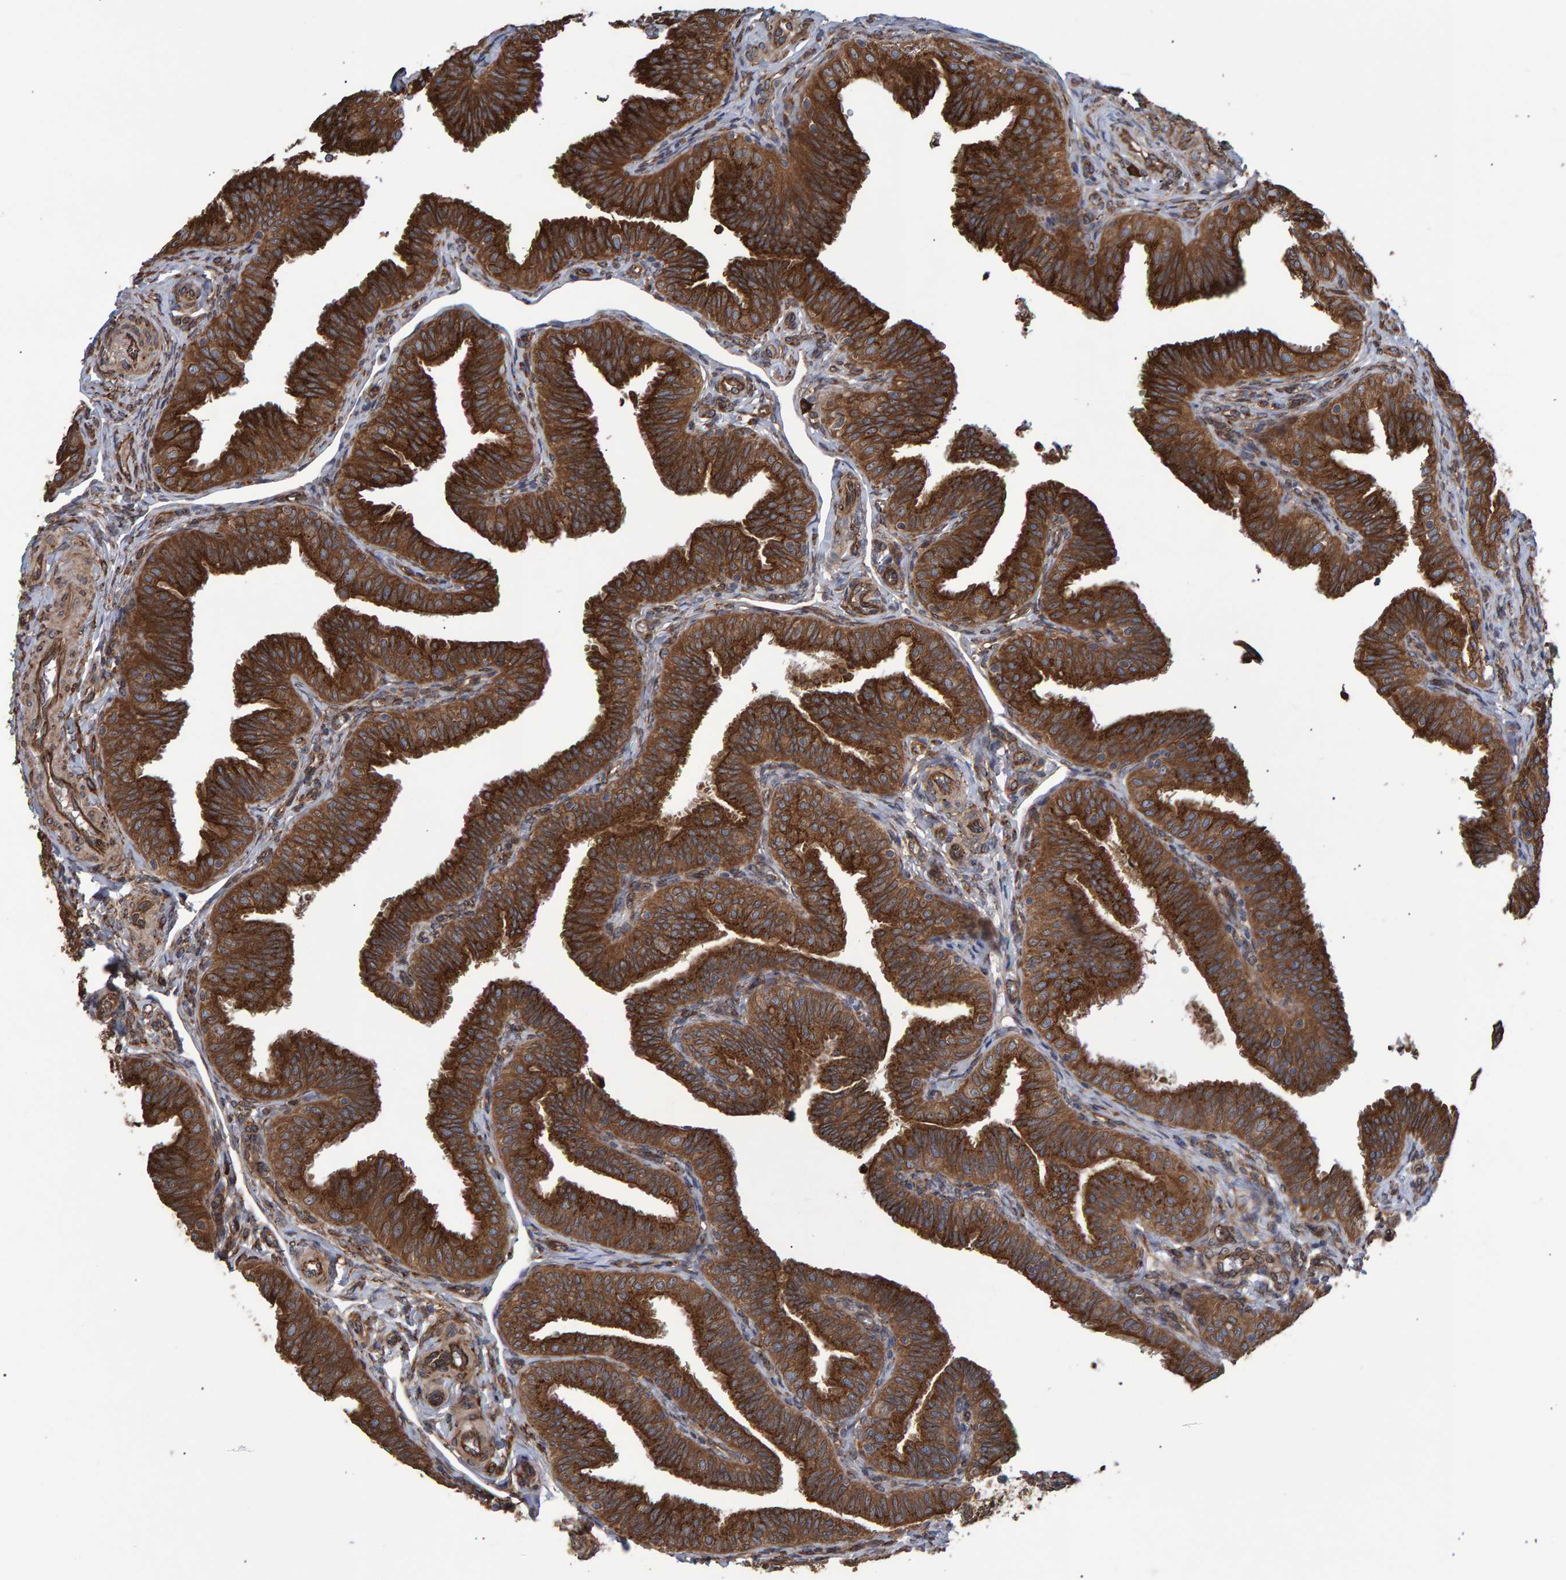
{"staining": {"intensity": "strong", "quantity": ">75%", "location": "cytoplasmic/membranous"}, "tissue": "fallopian tube", "cell_type": "Glandular cells", "image_type": "normal", "snomed": [{"axis": "morphology", "description": "Normal tissue, NOS"}, {"axis": "topography", "description": "Fallopian tube"}], "caption": "Fallopian tube stained with DAB IHC shows high levels of strong cytoplasmic/membranous positivity in approximately >75% of glandular cells.", "gene": "FAM117A", "patient": {"sex": "female", "age": 35}}